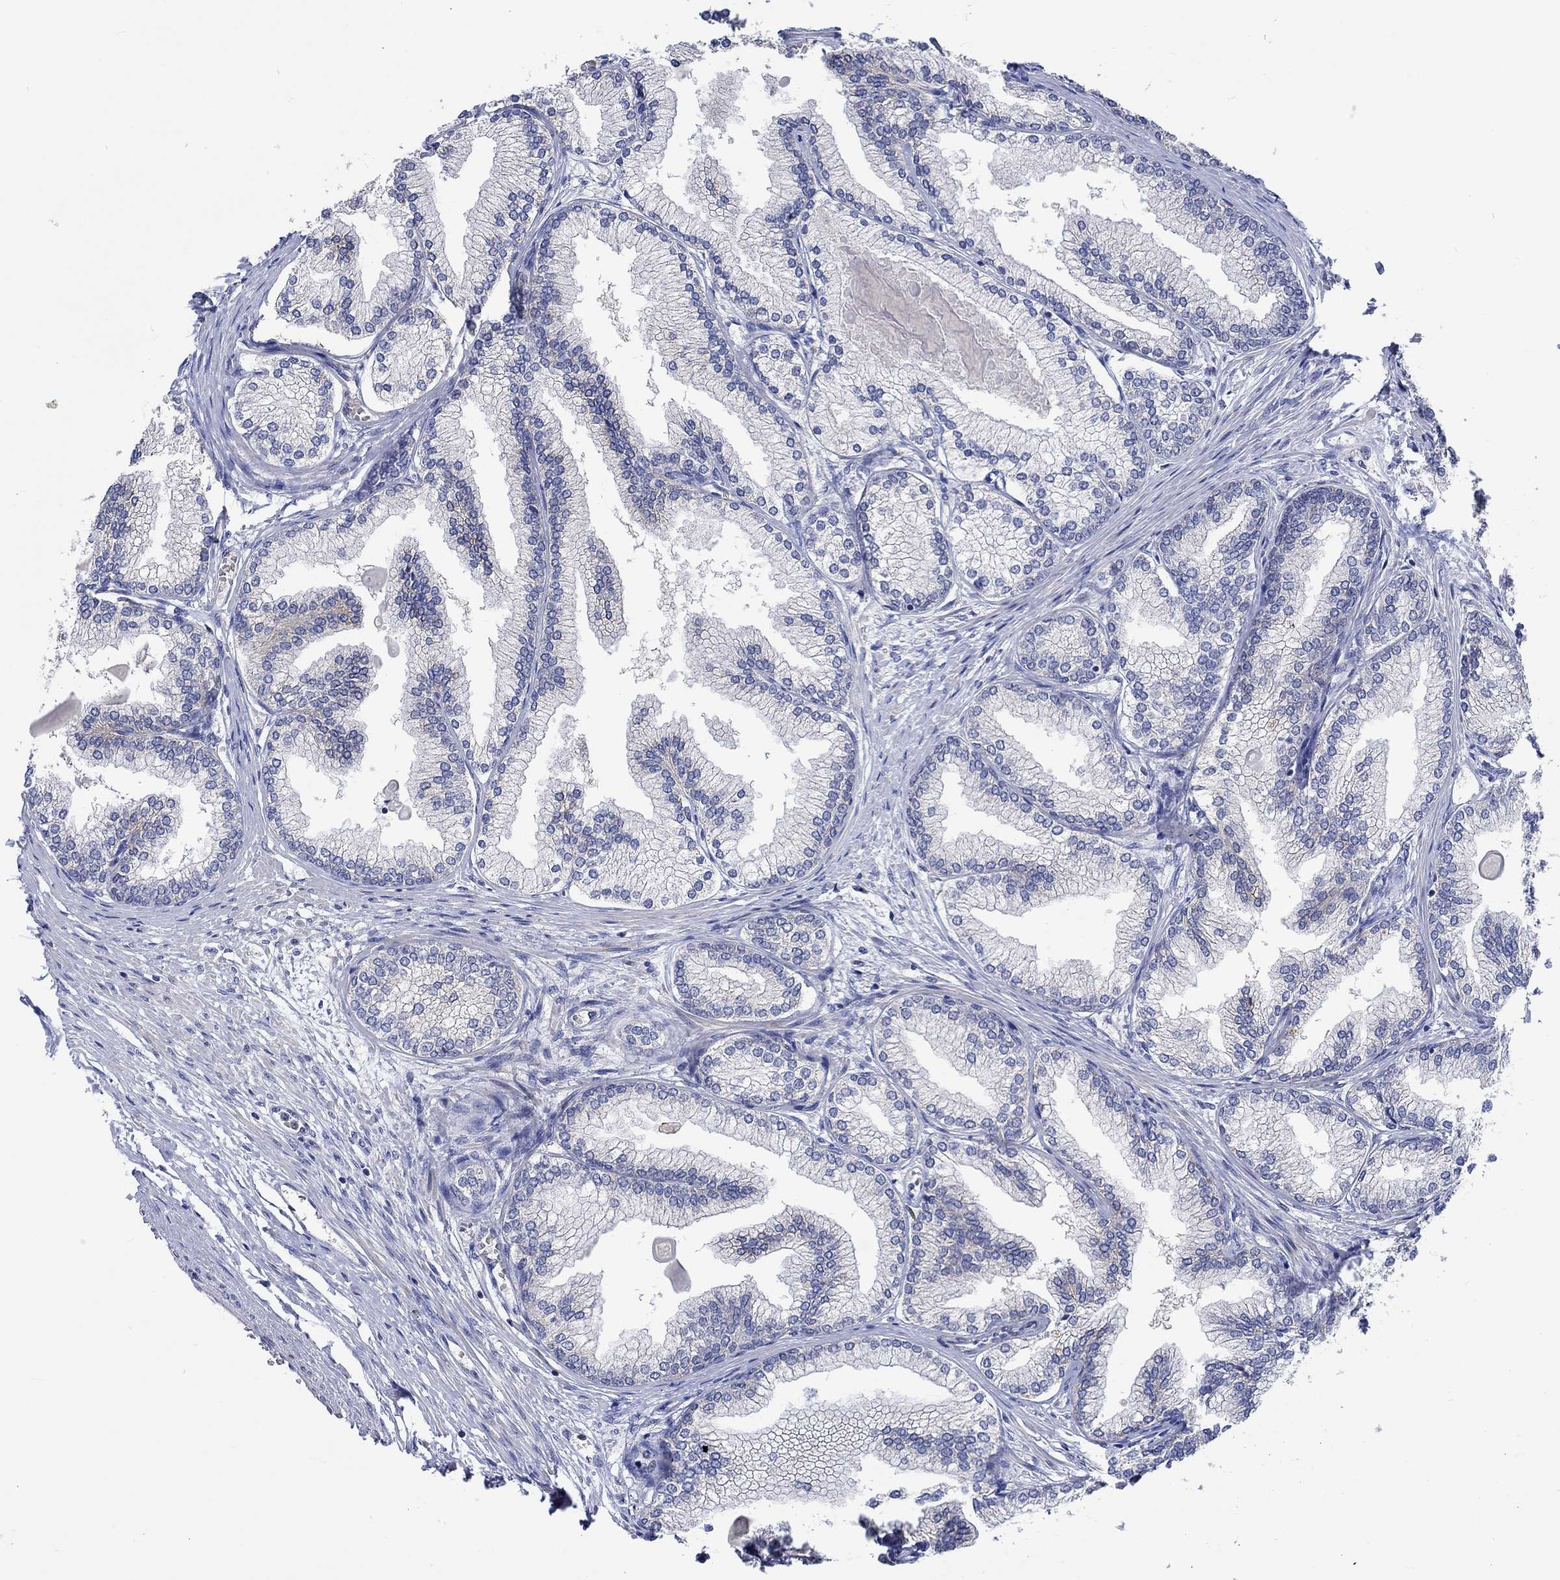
{"staining": {"intensity": "weak", "quantity": "<25%", "location": "cytoplasmic/membranous"}, "tissue": "prostate", "cell_type": "Glandular cells", "image_type": "normal", "snomed": [{"axis": "morphology", "description": "Normal tissue, NOS"}, {"axis": "topography", "description": "Prostate"}], "caption": "Immunohistochemical staining of normal prostate shows no significant expression in glandular cells. (Stains: DAB IHC with hematoxylin counter stain, Microscopy: brightfield microscopy at high magnification).", "gene": "WASF1", "patient": {"sex": "male", "age": 72}}